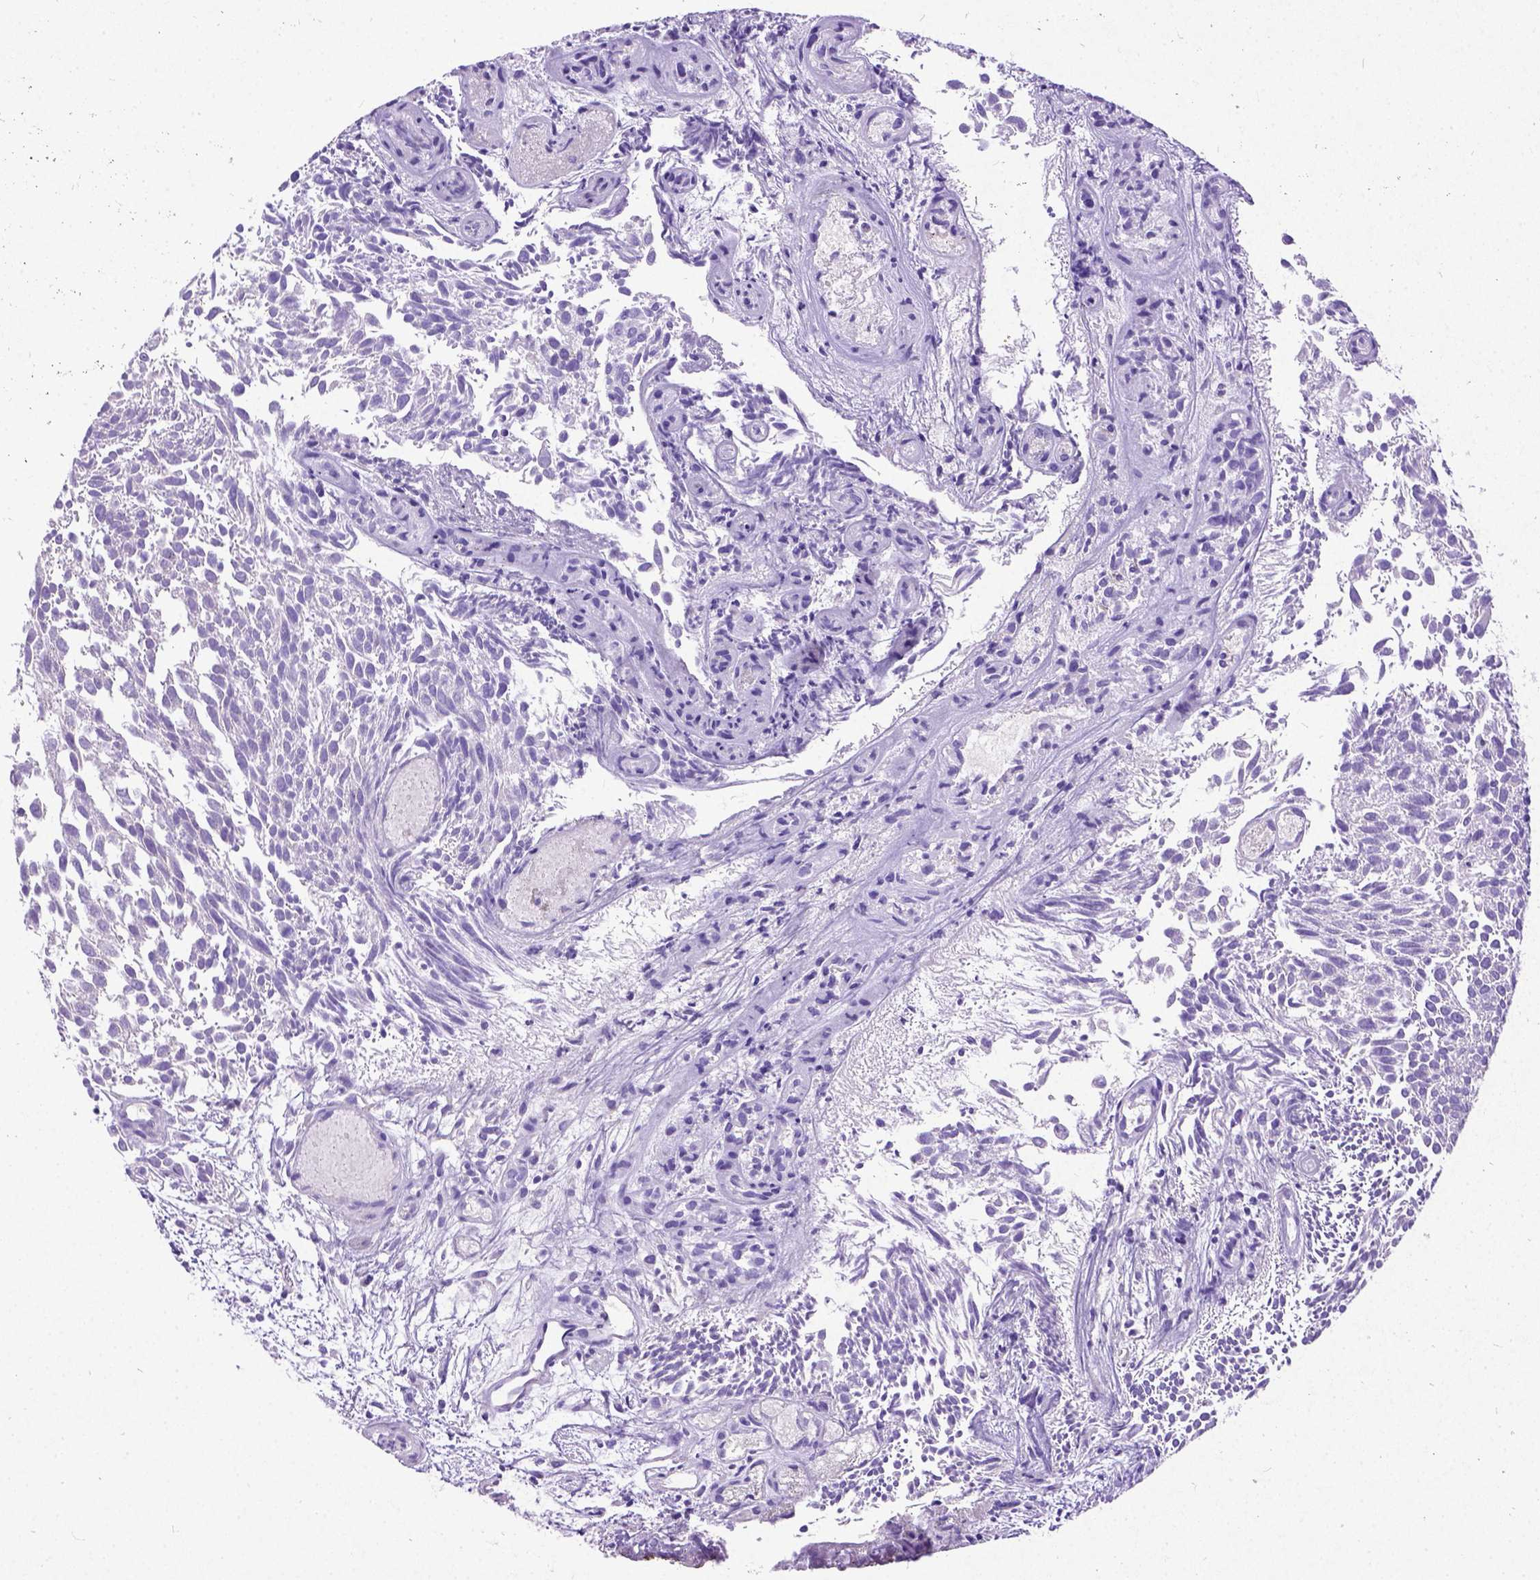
{"staining": {"intensity": "negative", "quantity": "none", "location": "none"}, "tissue": "urothelial cancer", "cell_type": "Tumor cells", "image_type": "cancer", "snomed": [{"axis": "morphology", "description": "Urothelial carcinoma, Low grade"}, {"axis": "topography", "description": "Urinary bladder"}], "caption": "DAB (3,3'-diaminobenzidine) immunohistochemical staining of human urothelial cancer reveals no significant expression in tumor cells. (DAB immunohistochemistry, high magnification).", "gene": "NEUROD4", "patient": {"sex": "male", "age": 70}}